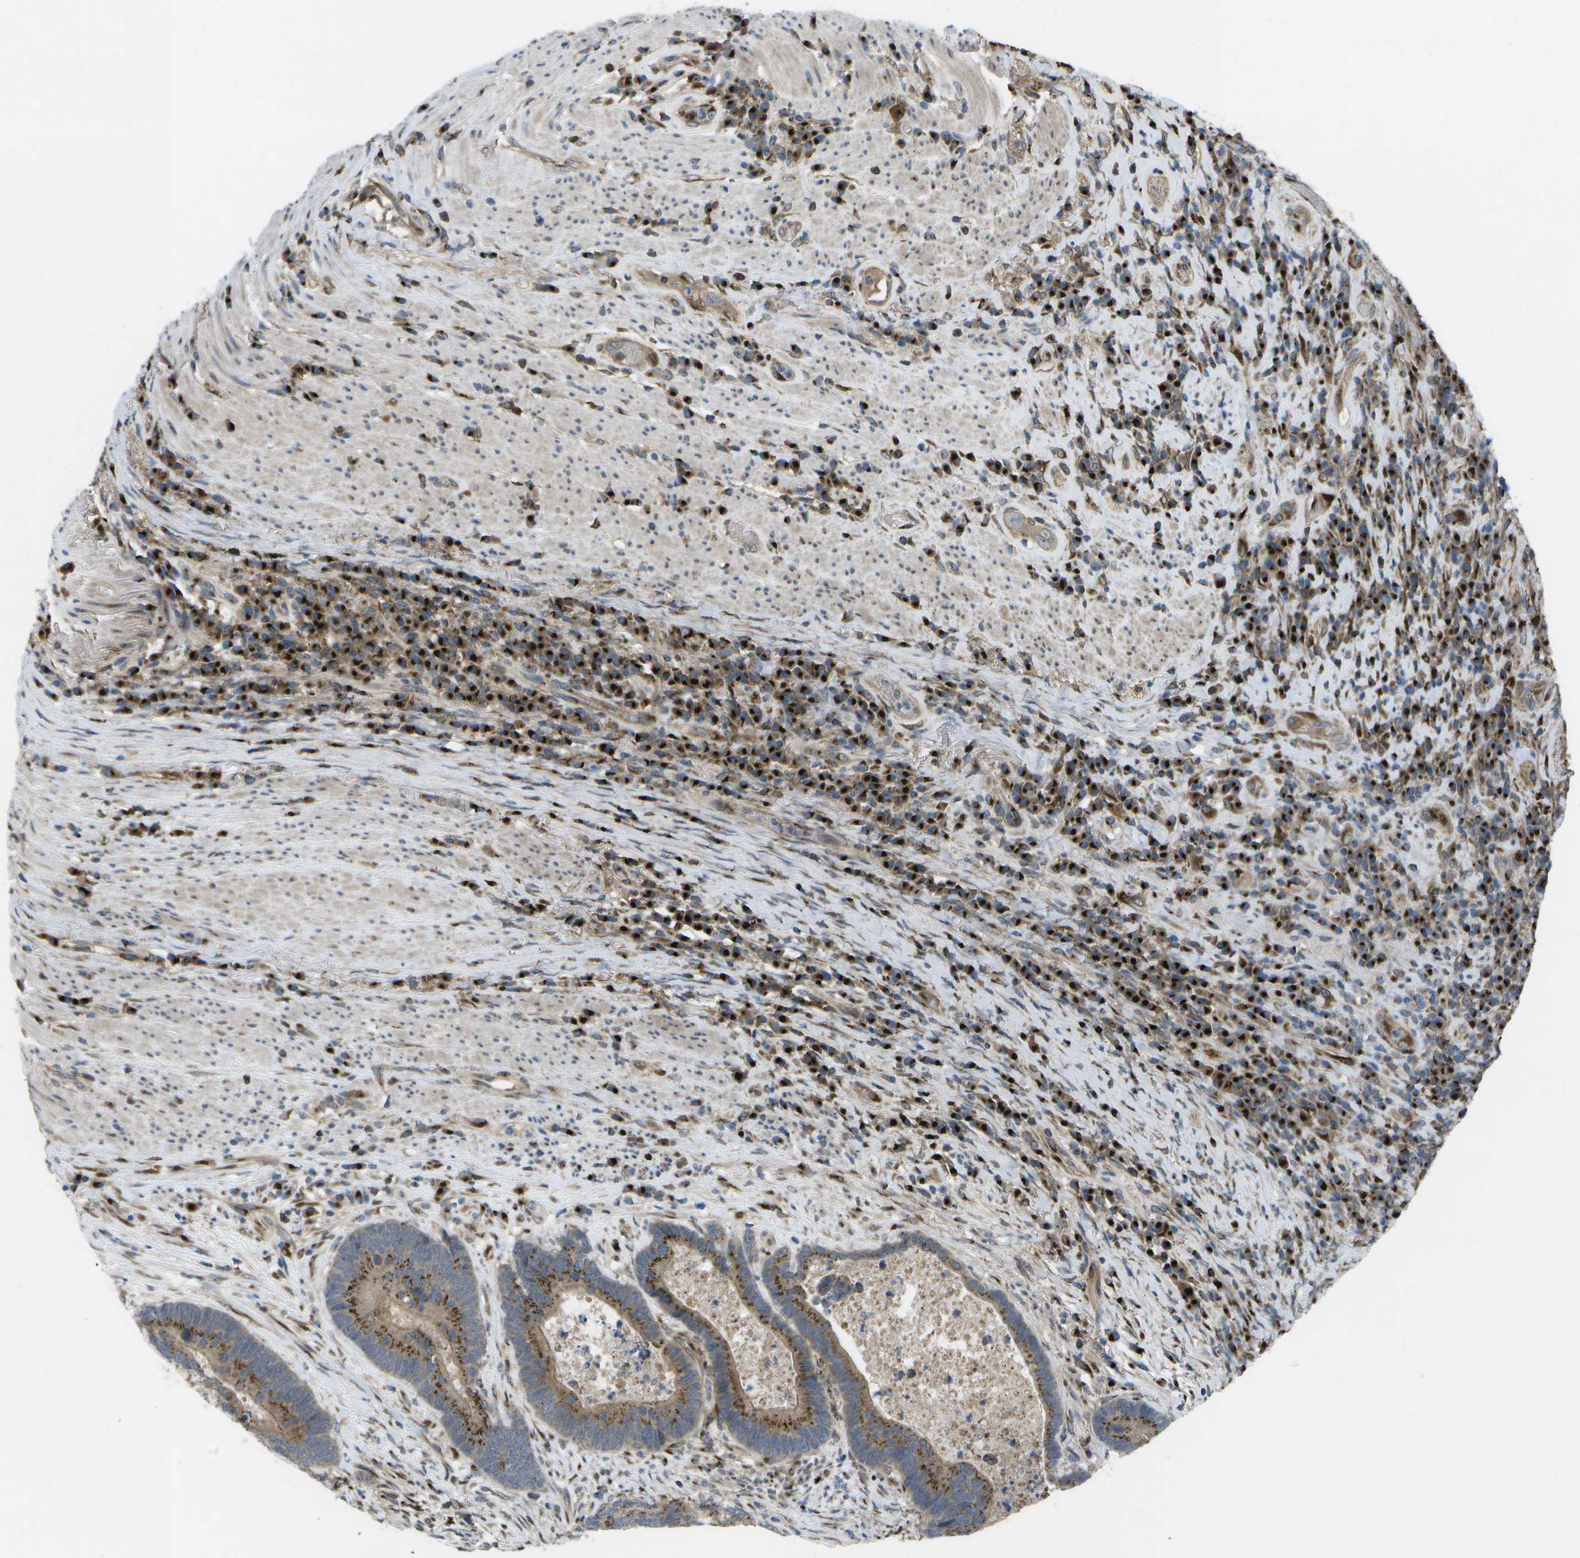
{"staining": {"intensity": "moderate", "quantity": ">75%", "location": "cytoplasmic/membranous"}, "tissue": "colorectal cancer", "cell_type": "Tumor cells", "image_type": "cancer", "snomed": [{"axis": "morphology", "description": "Adenocarcinoma, NOS"}, {"axis": "topography", "description": "Rectum"}], "caption": "Approximately >75% of tumor cells in colorectal cancer reveal moderate cytoplasmic/membranous protein positivity as visualized by brown immunohistochemical staining.", "gene": "QSOX2", "patient": {"sex": "male", "age": 51}}